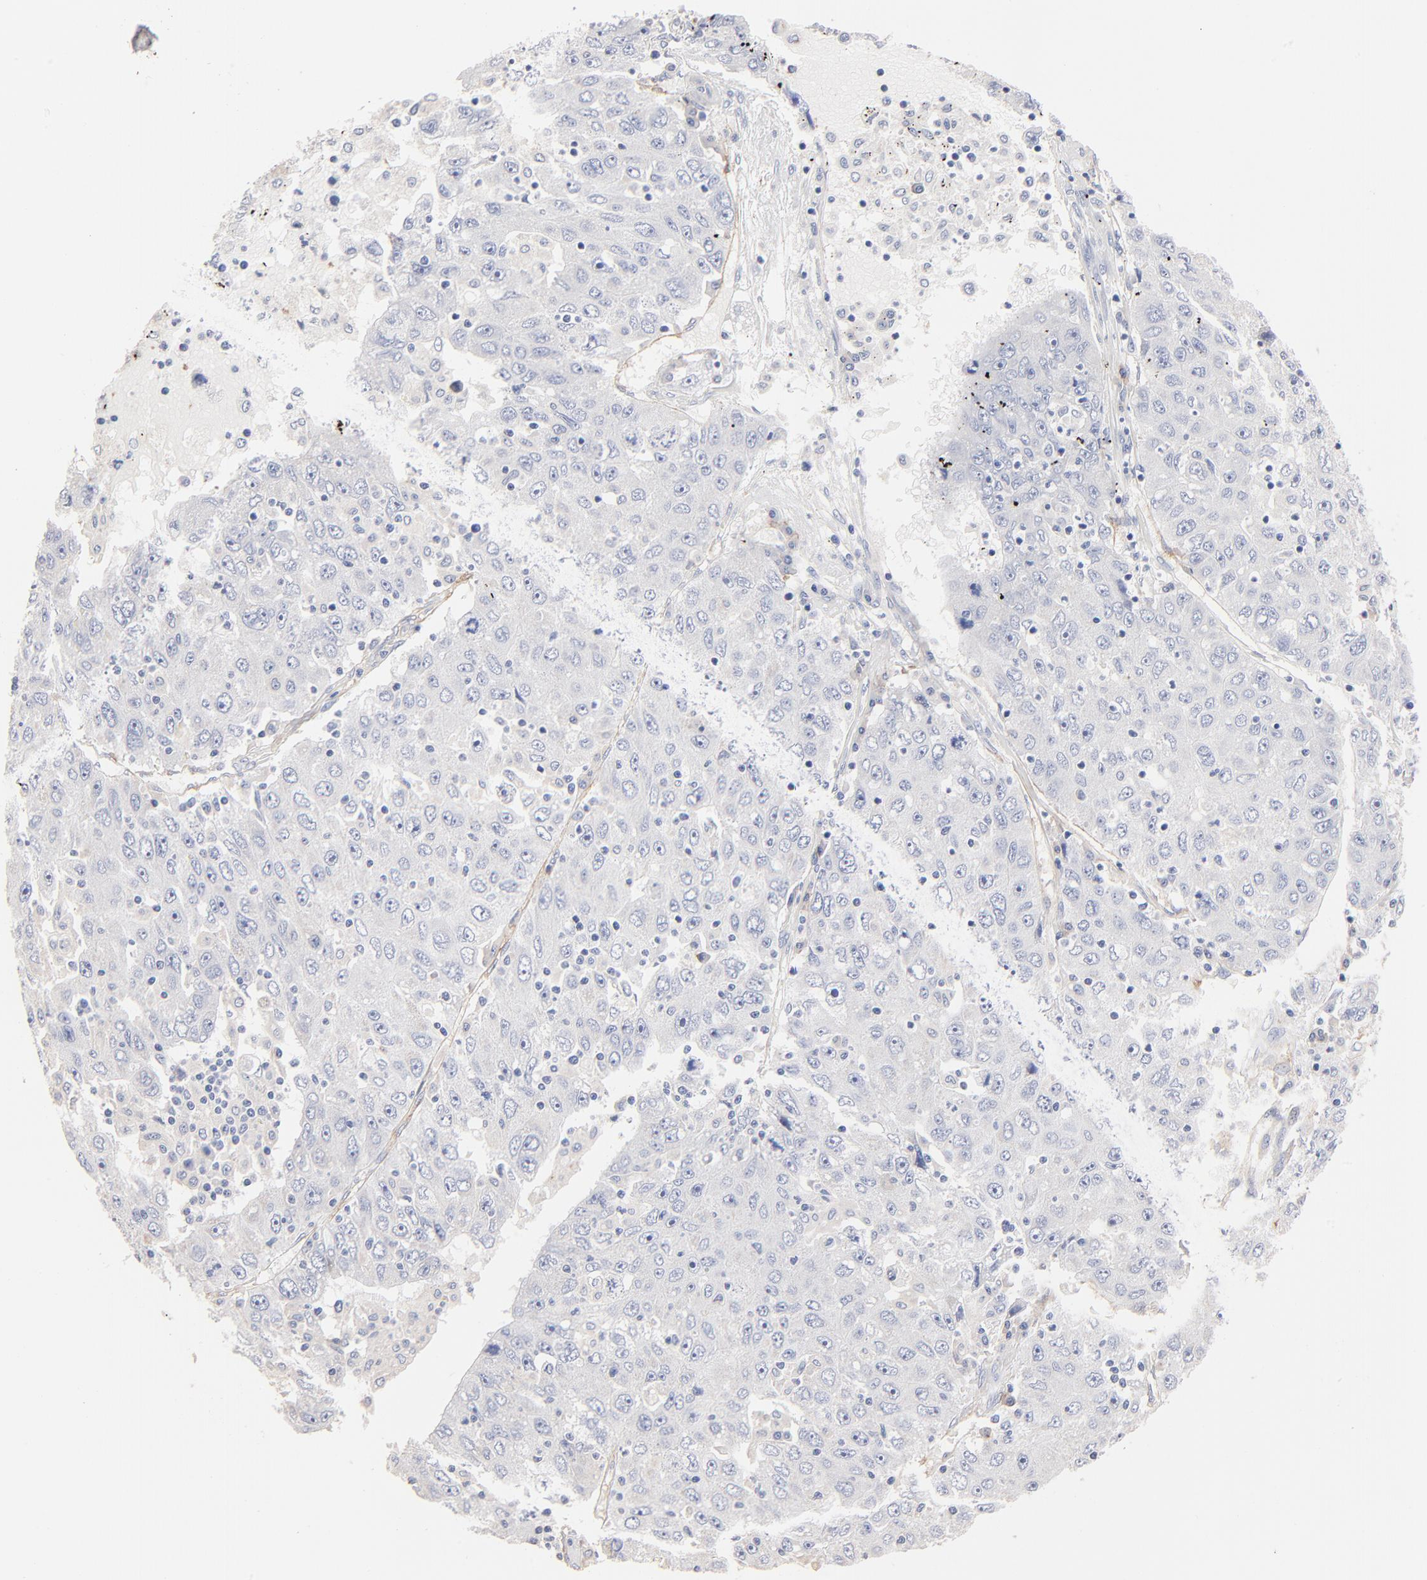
{"staining": {"intensity": "negative", "quantity": "none", "location": "none"}, "tissue": "liver cancer", "cell_type": "Tumor cells", "image_type": "cancer", "snomed": [{"axis": "morphology", "description": "Carcinoma, Hepatocellular, NOS"}, {"axis": "topography", "description": "Liver"}], "caption": "This histopathology image is of hepatocellular carcinoma (liver) stained with immunohistochemistry to label a protein in brown with the nuclei are counter-stained blue. There is no expression in tumor cells. Brightfield microscopy of IHC stained with DAB (brown) and hematoxylin (blue), captured at high magnification.", "gene": "ITGA8", "patient": {"sex": "male", "age": 49}}